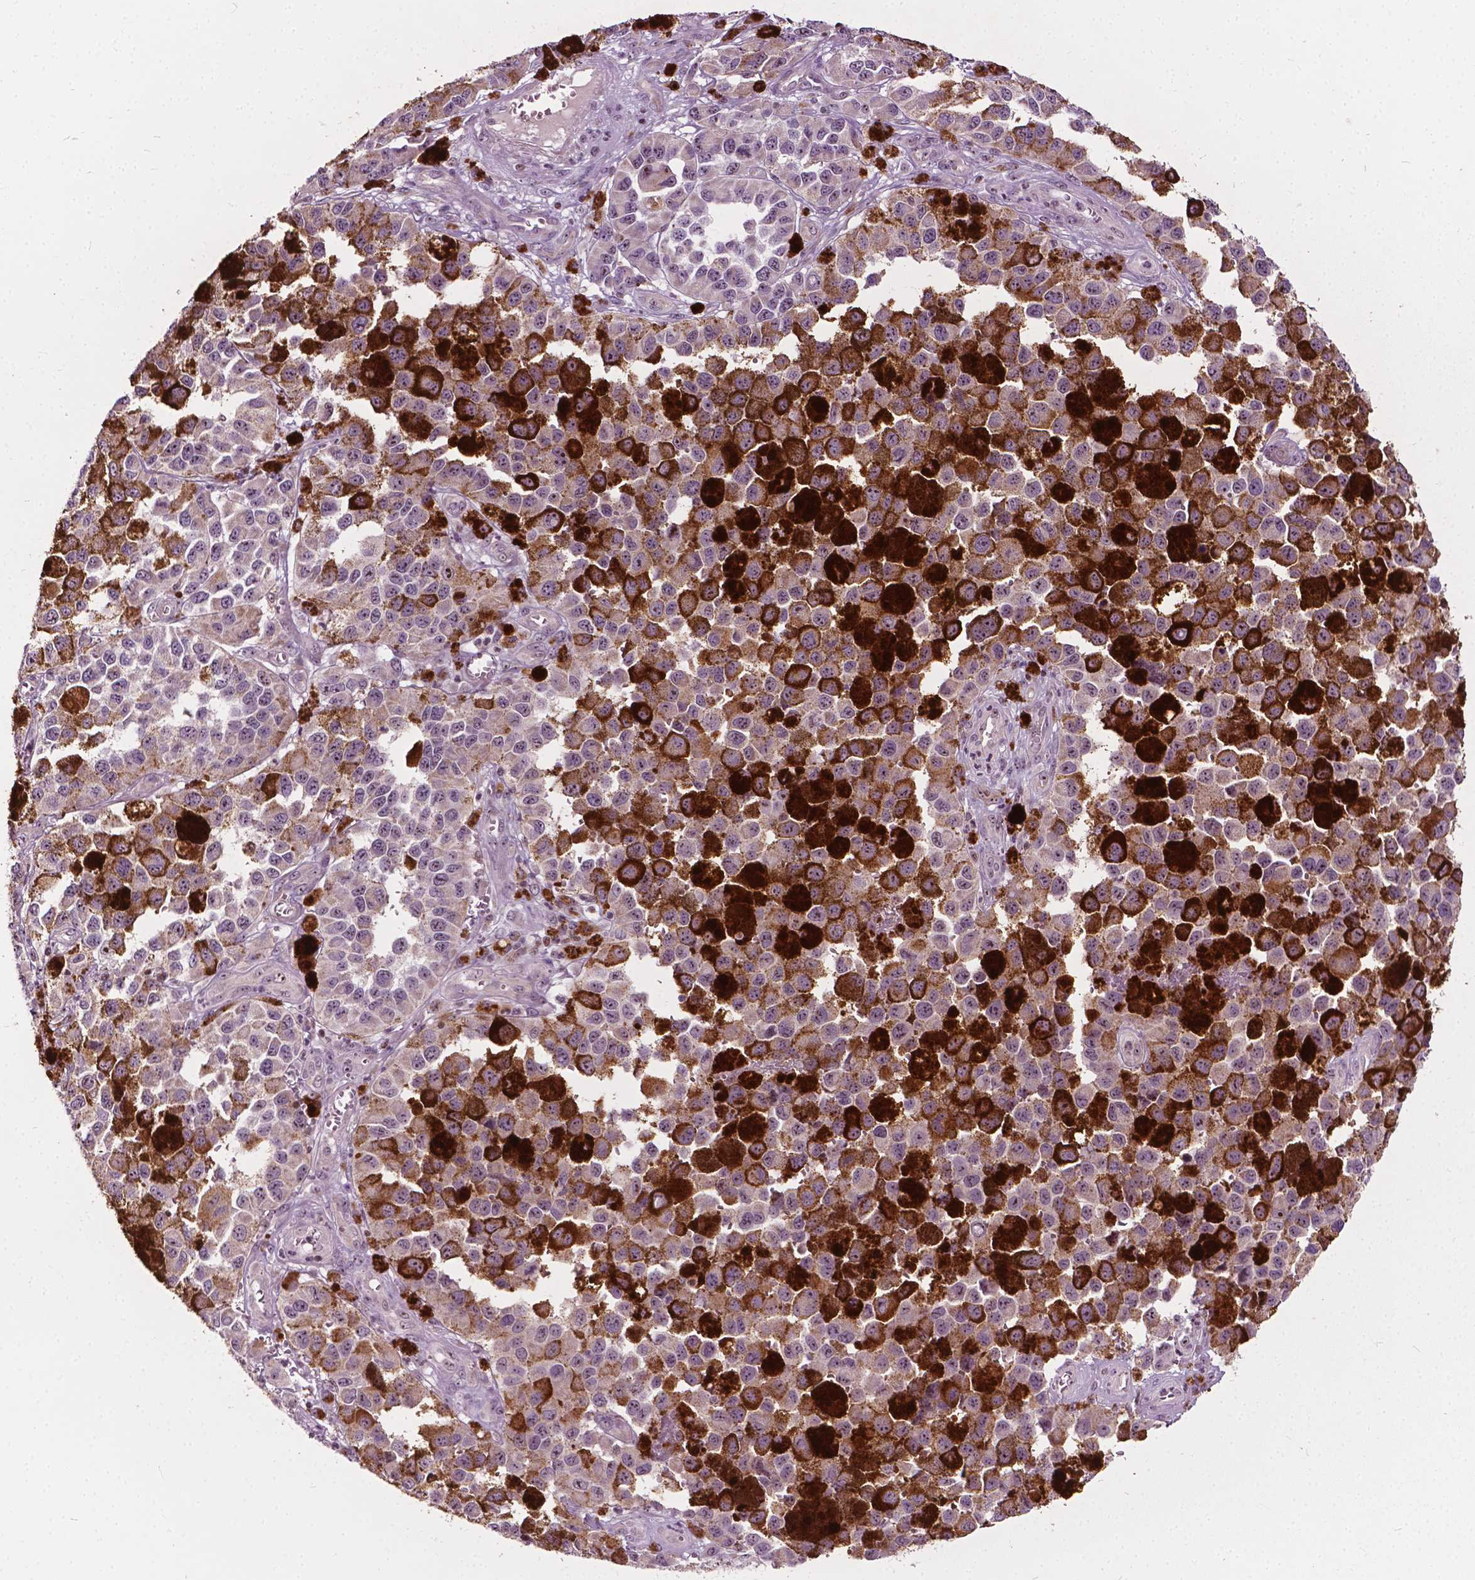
{"staining": {"intensity": "moderate", "quantity": "25%-75%", "location": "nuclear"}, "tissue": "melanoma", "cell_type": "Tumor cells", "image_type": "cancer", "snomed": [{"axis": "morphology", "description": "Malignant melanoma, NOS"}, {"axis": "topography", "description": "Skin"}], "caption": "Malignant melanoma stained with a protein marker displays moderate staining in tumor cells.", "gene": "ODF3L2", "patient": {"sex": "female", "age": 58}}